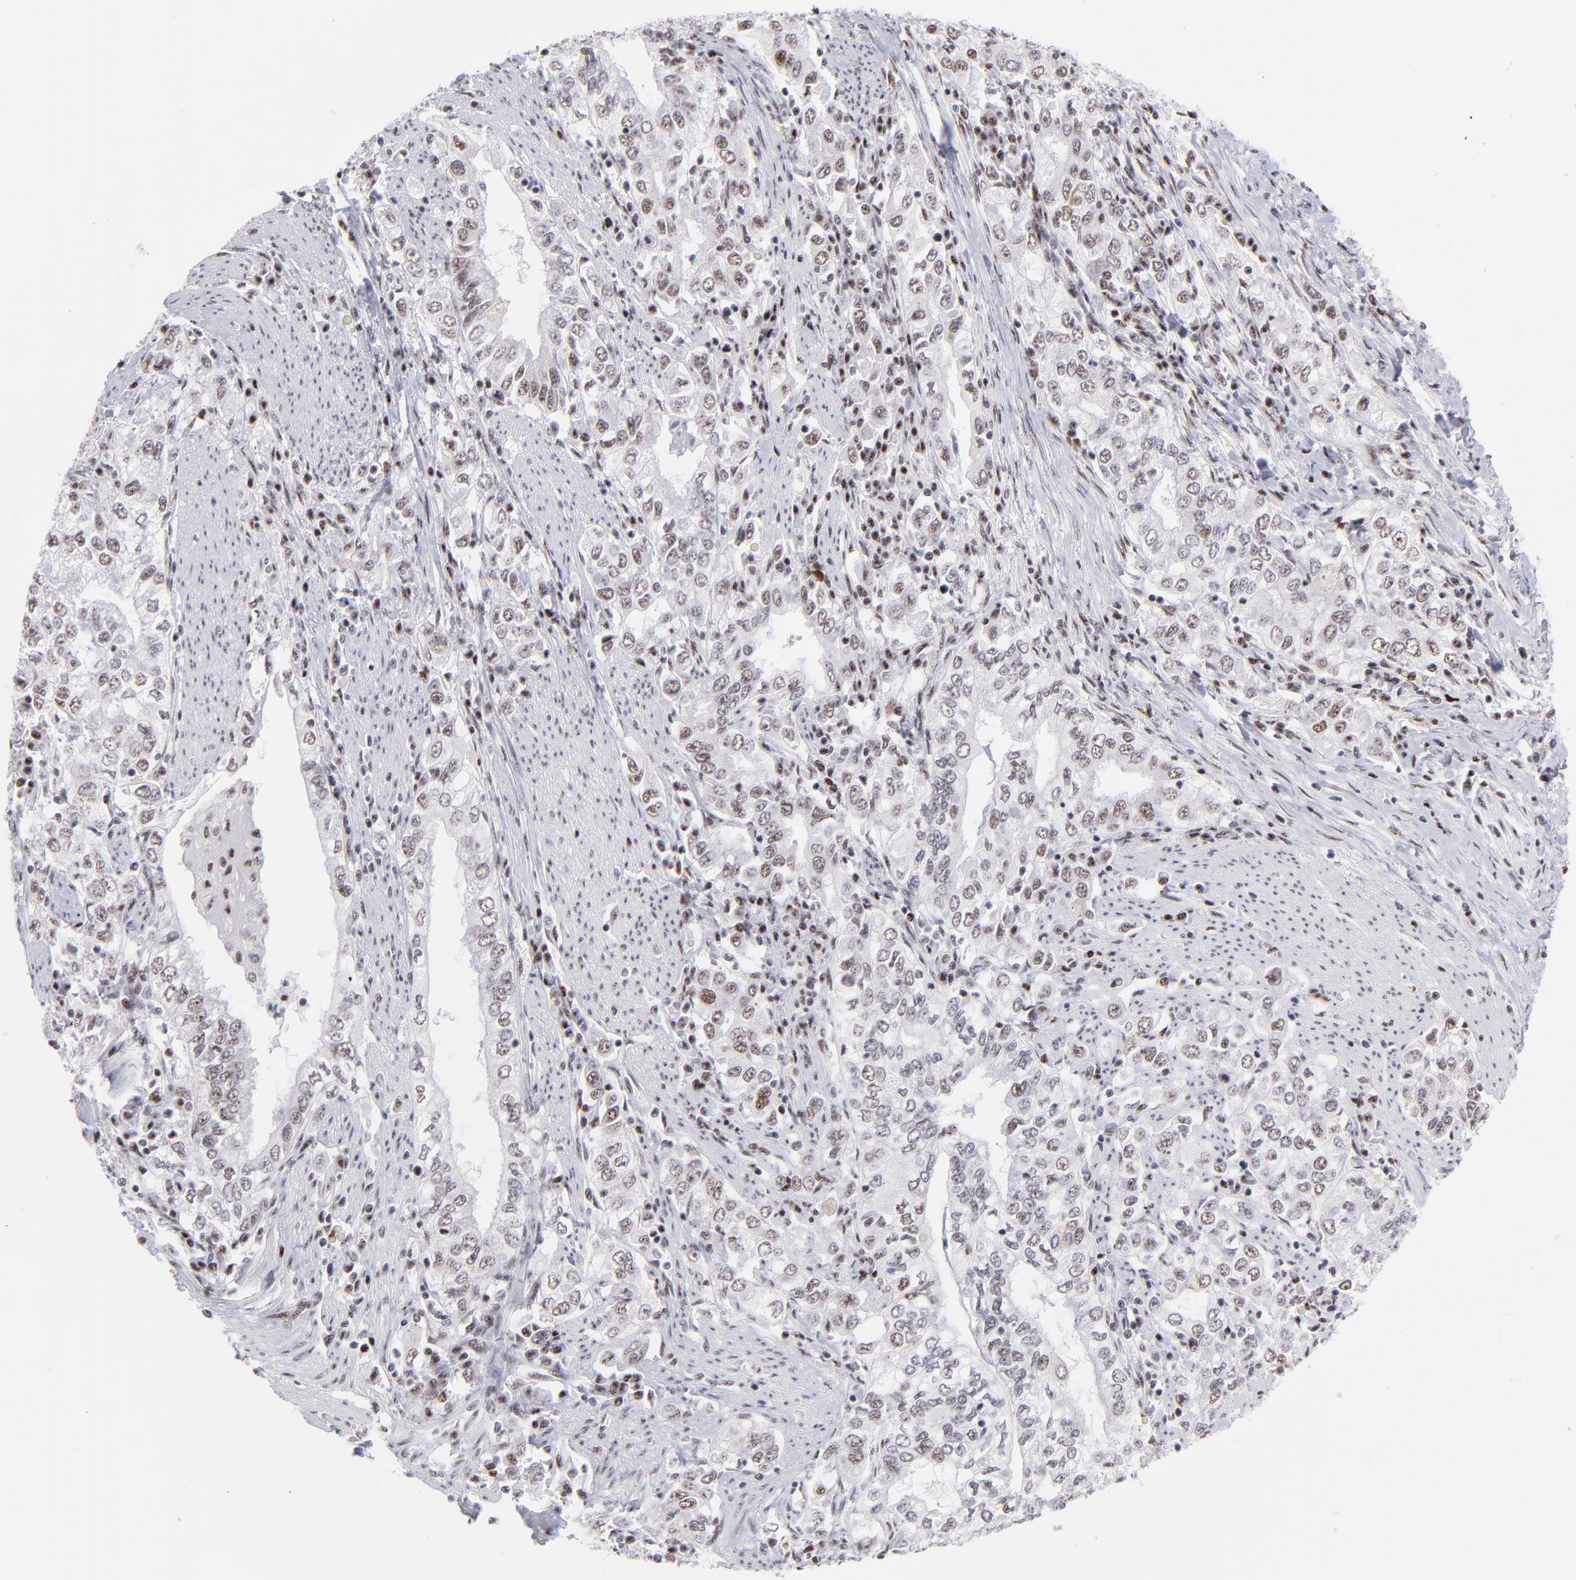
{"staining": {"intensity": "moderate", "quantity": "25%-75%", "location": "nuclear"}, "tissue": "stomach cancer", "cell_type": "Tumor cells", "image_type": "cancer", "snomed": [{"axis": "morphology", "description": "Adenocarcinoma, NOS"}, {"axis": "topography", "description": "Stomach, lower"}], "caption": "Human adenocarcinoma (stomach) stained for a protein (brown) displays moderate nuclear positive expression in about 25%-75% of tumor cells.", "gene": "CDC25C", "patient": {"sex": "female", "age": 72}}